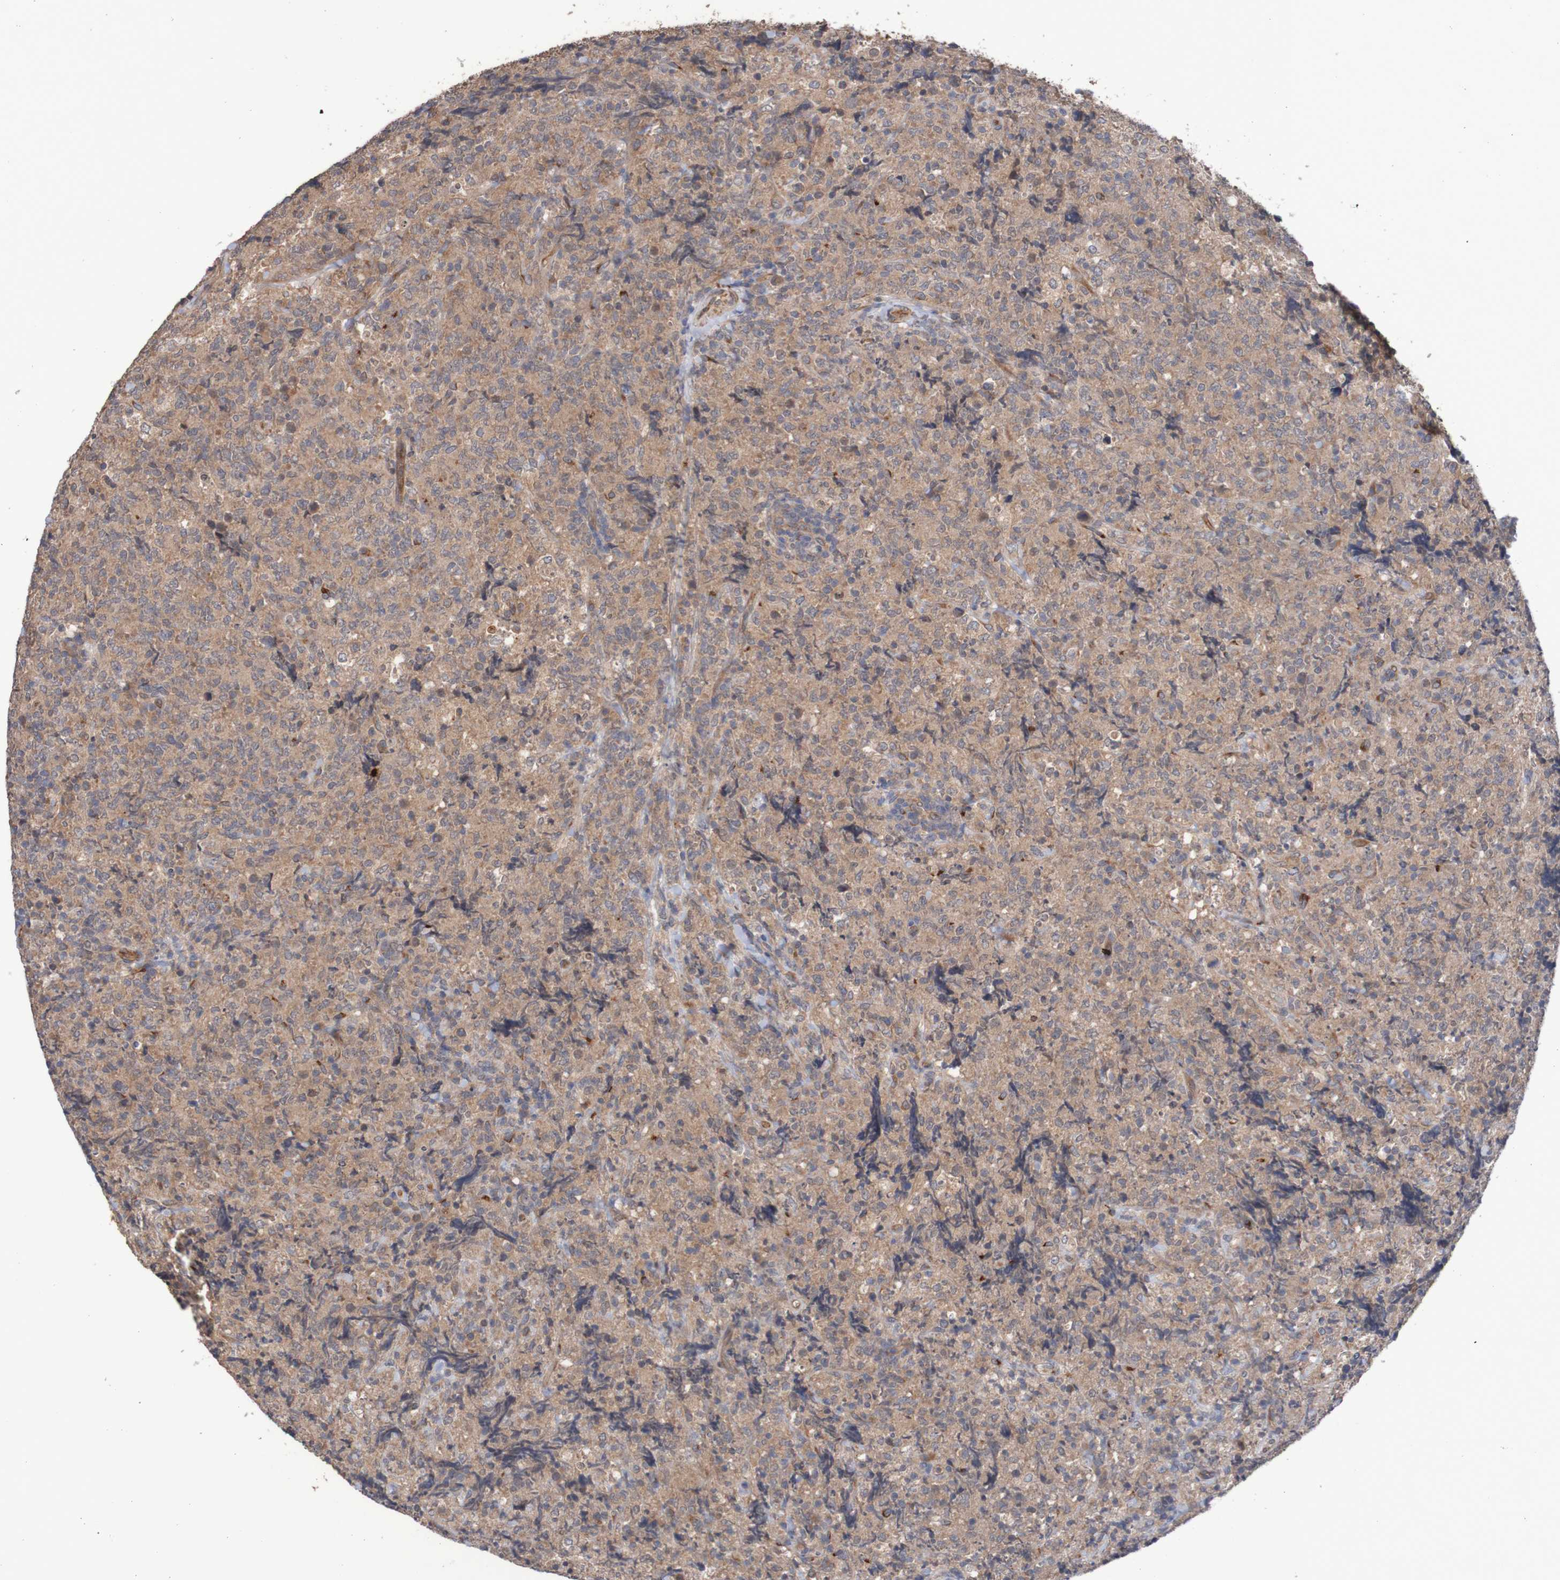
{"staining": {"intensity": "moderate", "quantity": ">75%", "location": "nuclear"}, "tissue": "lymphoma", "cell_type": "Tumor cells", "image_type": "cancer", "snomed": [{"axis": "morphology", "description": "Malignant lymphoma, non-Hodgkin's type, High grade"}, {"axis": "topography", "description": "Tonsil"}], "caption": "Immunohistochemistry photomicrograph of neoplastic tissue: malignant lymphoma, non-Hodgkin's type (high-grade) stained using IHC reveals medium levels of moderate protein expression localized specifically in the nuclear of tumor cells, appearing as a nuclear brown color.", "gene": "ST8SIA6", "patient": {"sex": "female", "age": 36}}